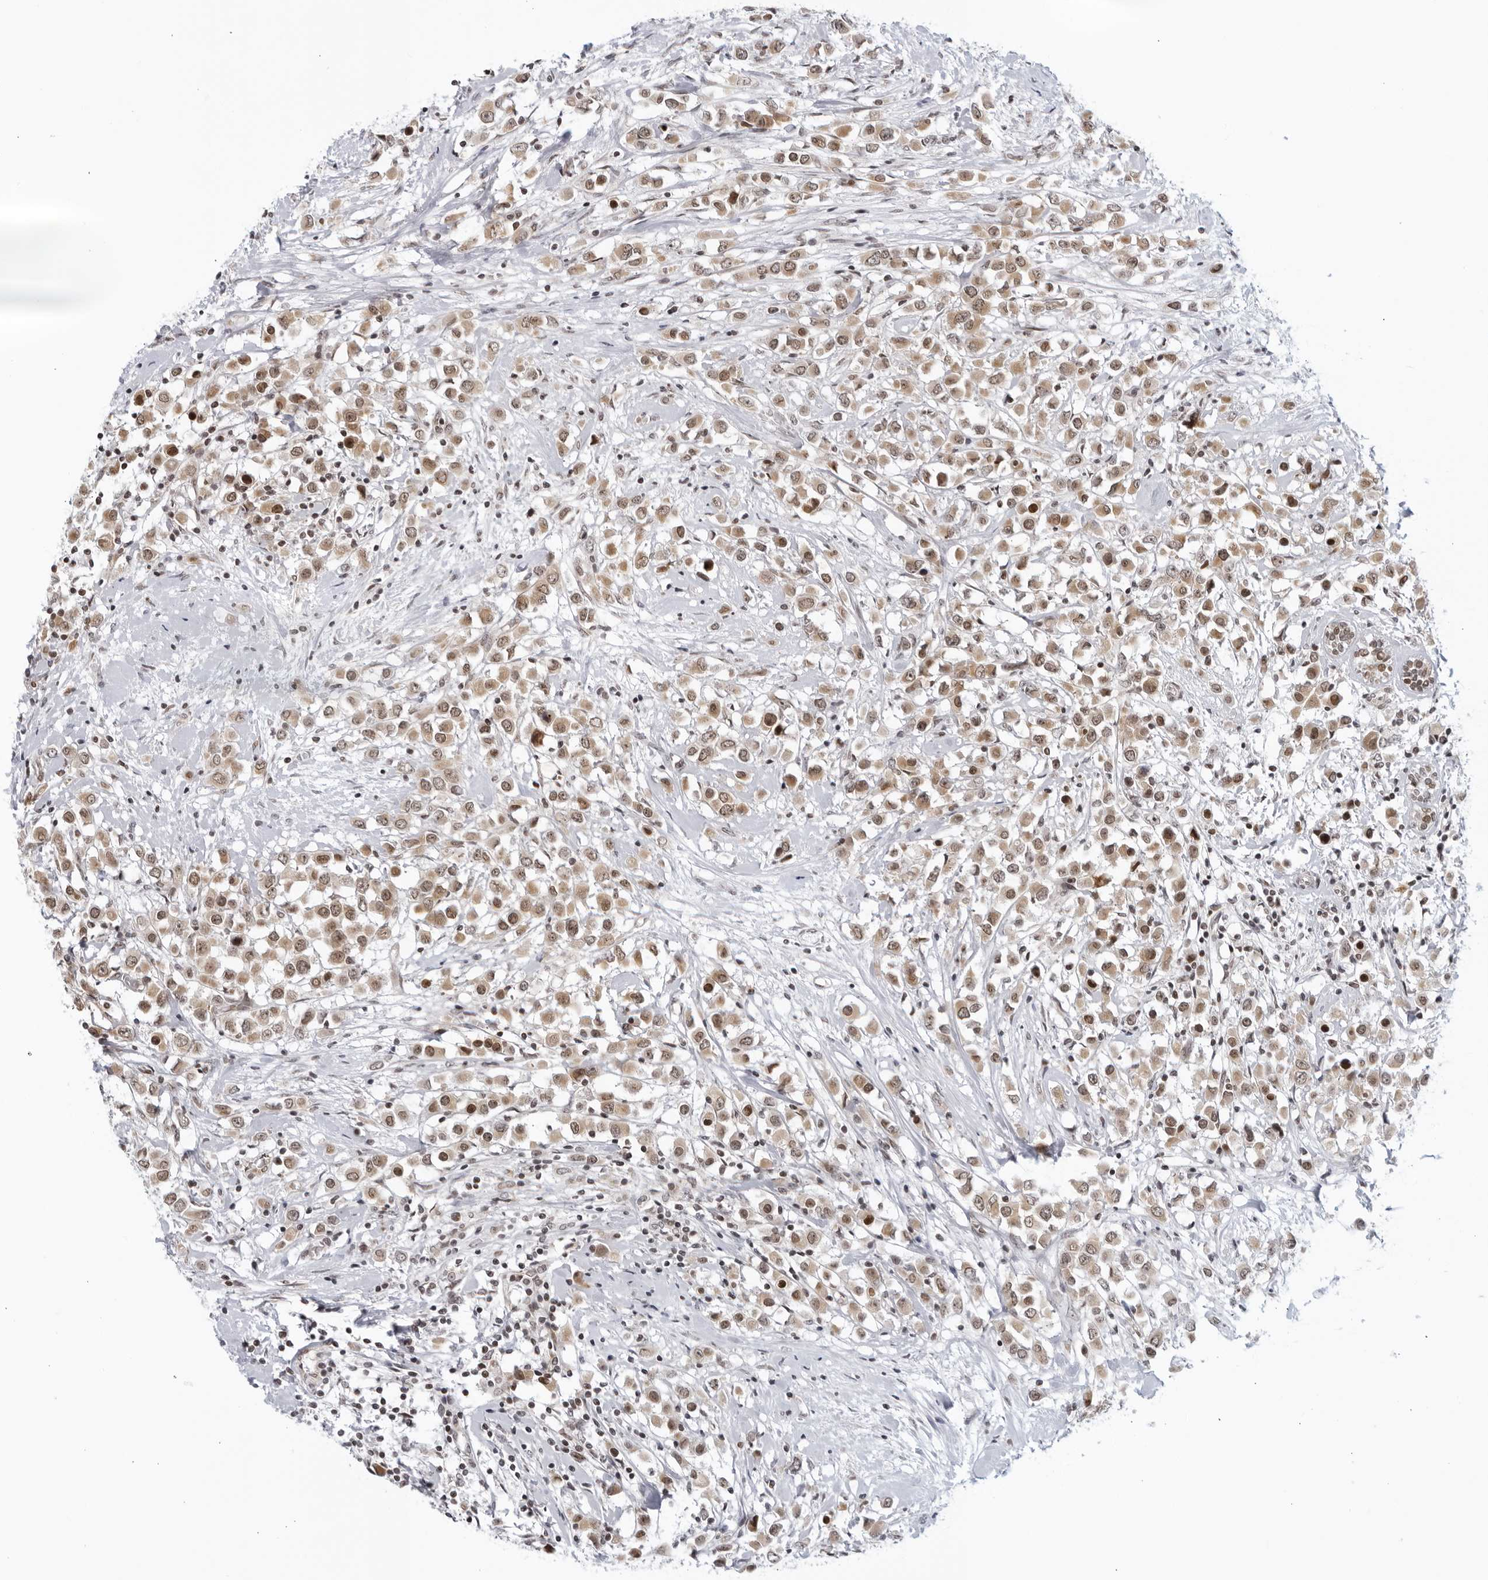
{"staining": {"intensity": "moderate", "quantity": ">75%", "location": "cytoplasmic/membranous,nuclear"}, "tissue": "breast cancer", "cell_type": "Tumor cells", "image_type": "cancer", "snomed": [{"axis": "morphology", "description": "Duct carcinoma"}, {"axis": "topography", "description": "Breast"}], "caption": "Tumor cells display moderate cytoplasmic/membranous and nuclear staining in approximately >75% of cells in infiltrating ductal carcinoma (breast).", "gene": "RAB11FIP3", "patient": {"sex": "female", "age": 61}}